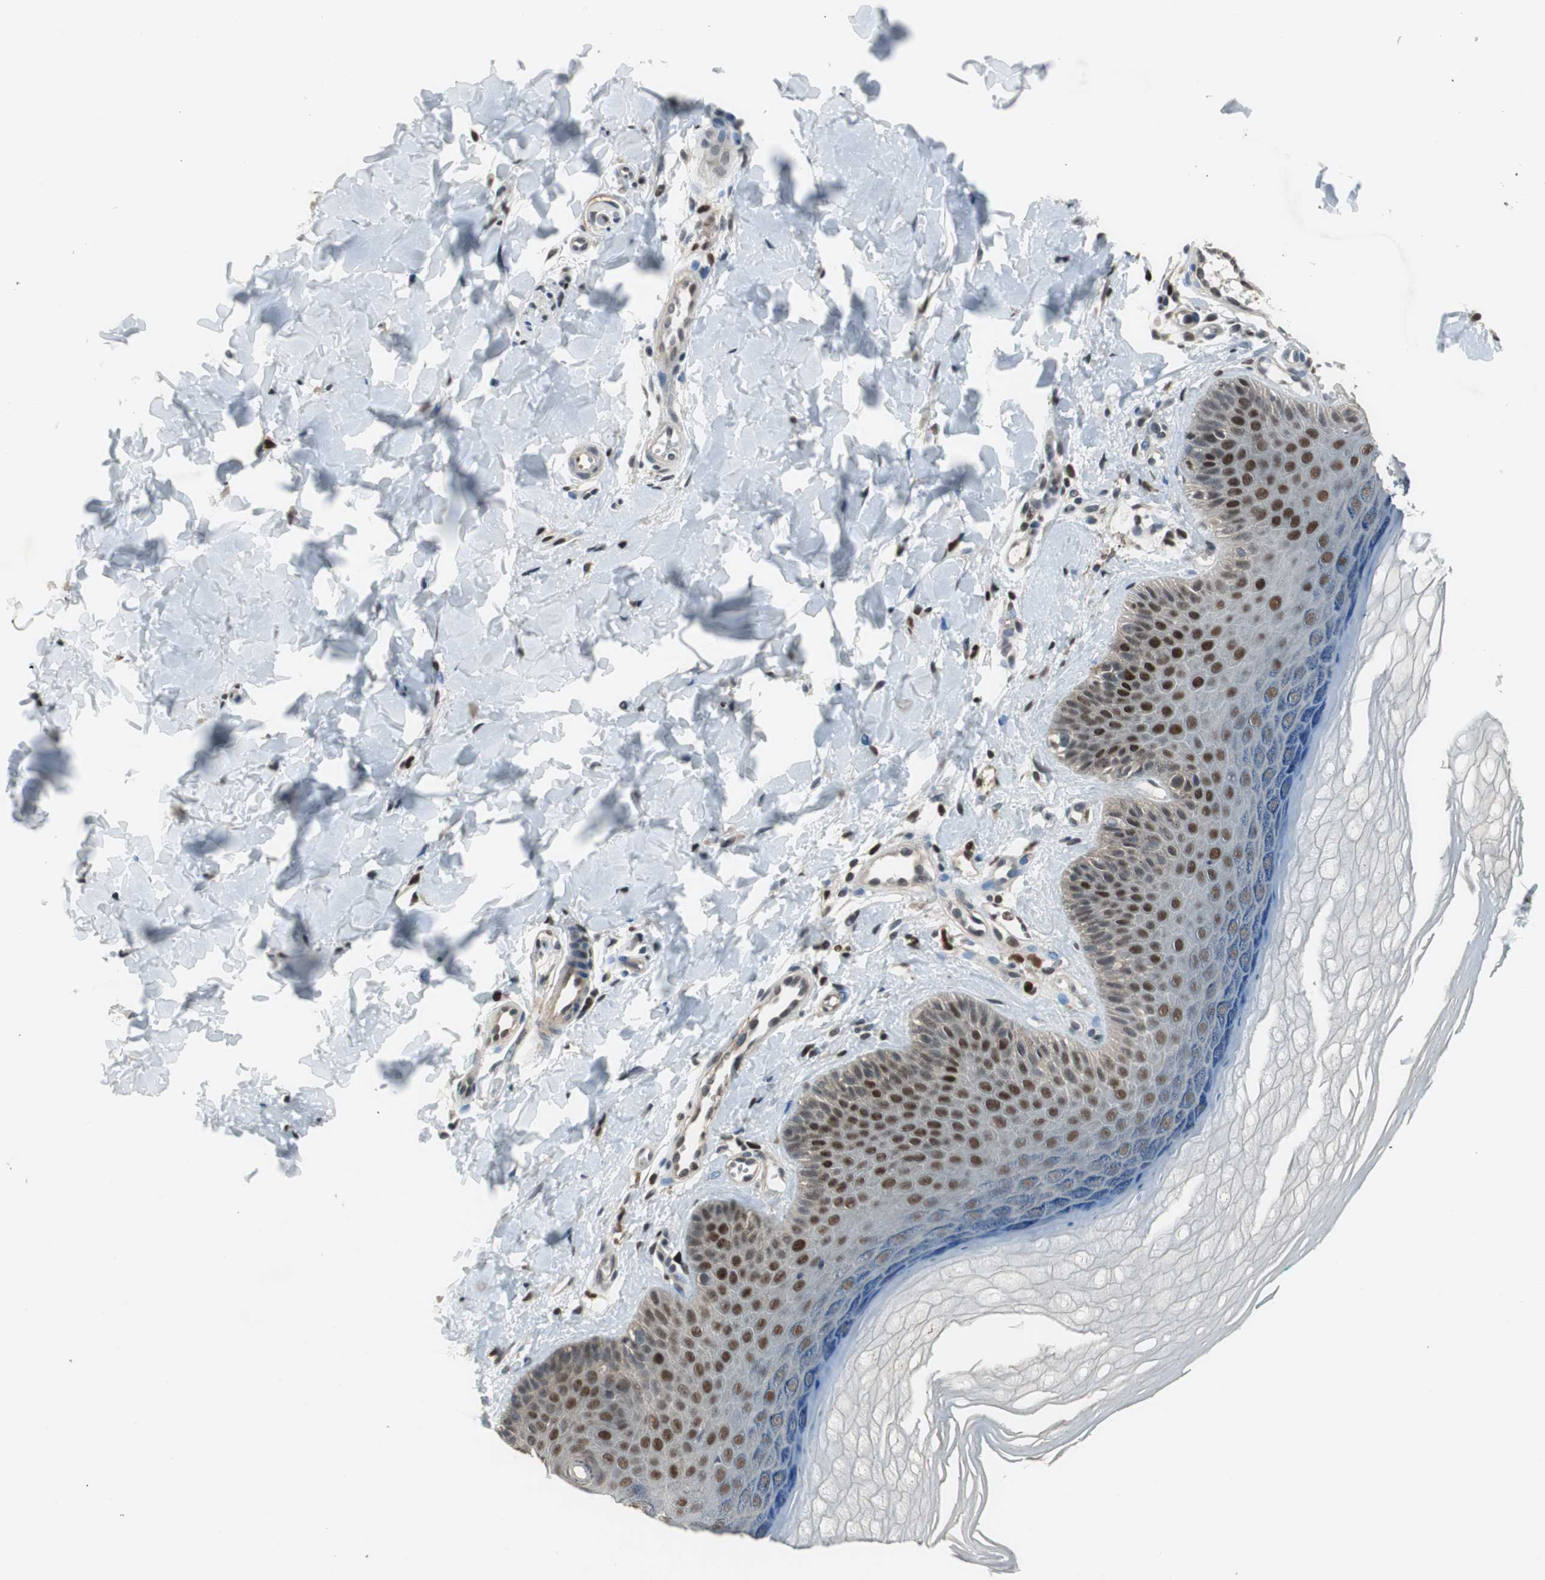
{"staining": {"intensity": "moderate", "quantity": "25%-75%", "location": "nuclear"}, "tissue": "skin", "cell_type": "Fibroblasts", "image_type": "normal", "snomed": [{"axis": "morphology", "description": "Normal tissue, NOS"}, {"axis": "topography", "description": "Skin"}], "caption": "Protein positivity by IHC exhibits moderate nuclear staining in about 25%-75% of fibroblasts in unremarkable skin.", "gene": "MAFB", "patient": {"sex": "male", "age": 26}}